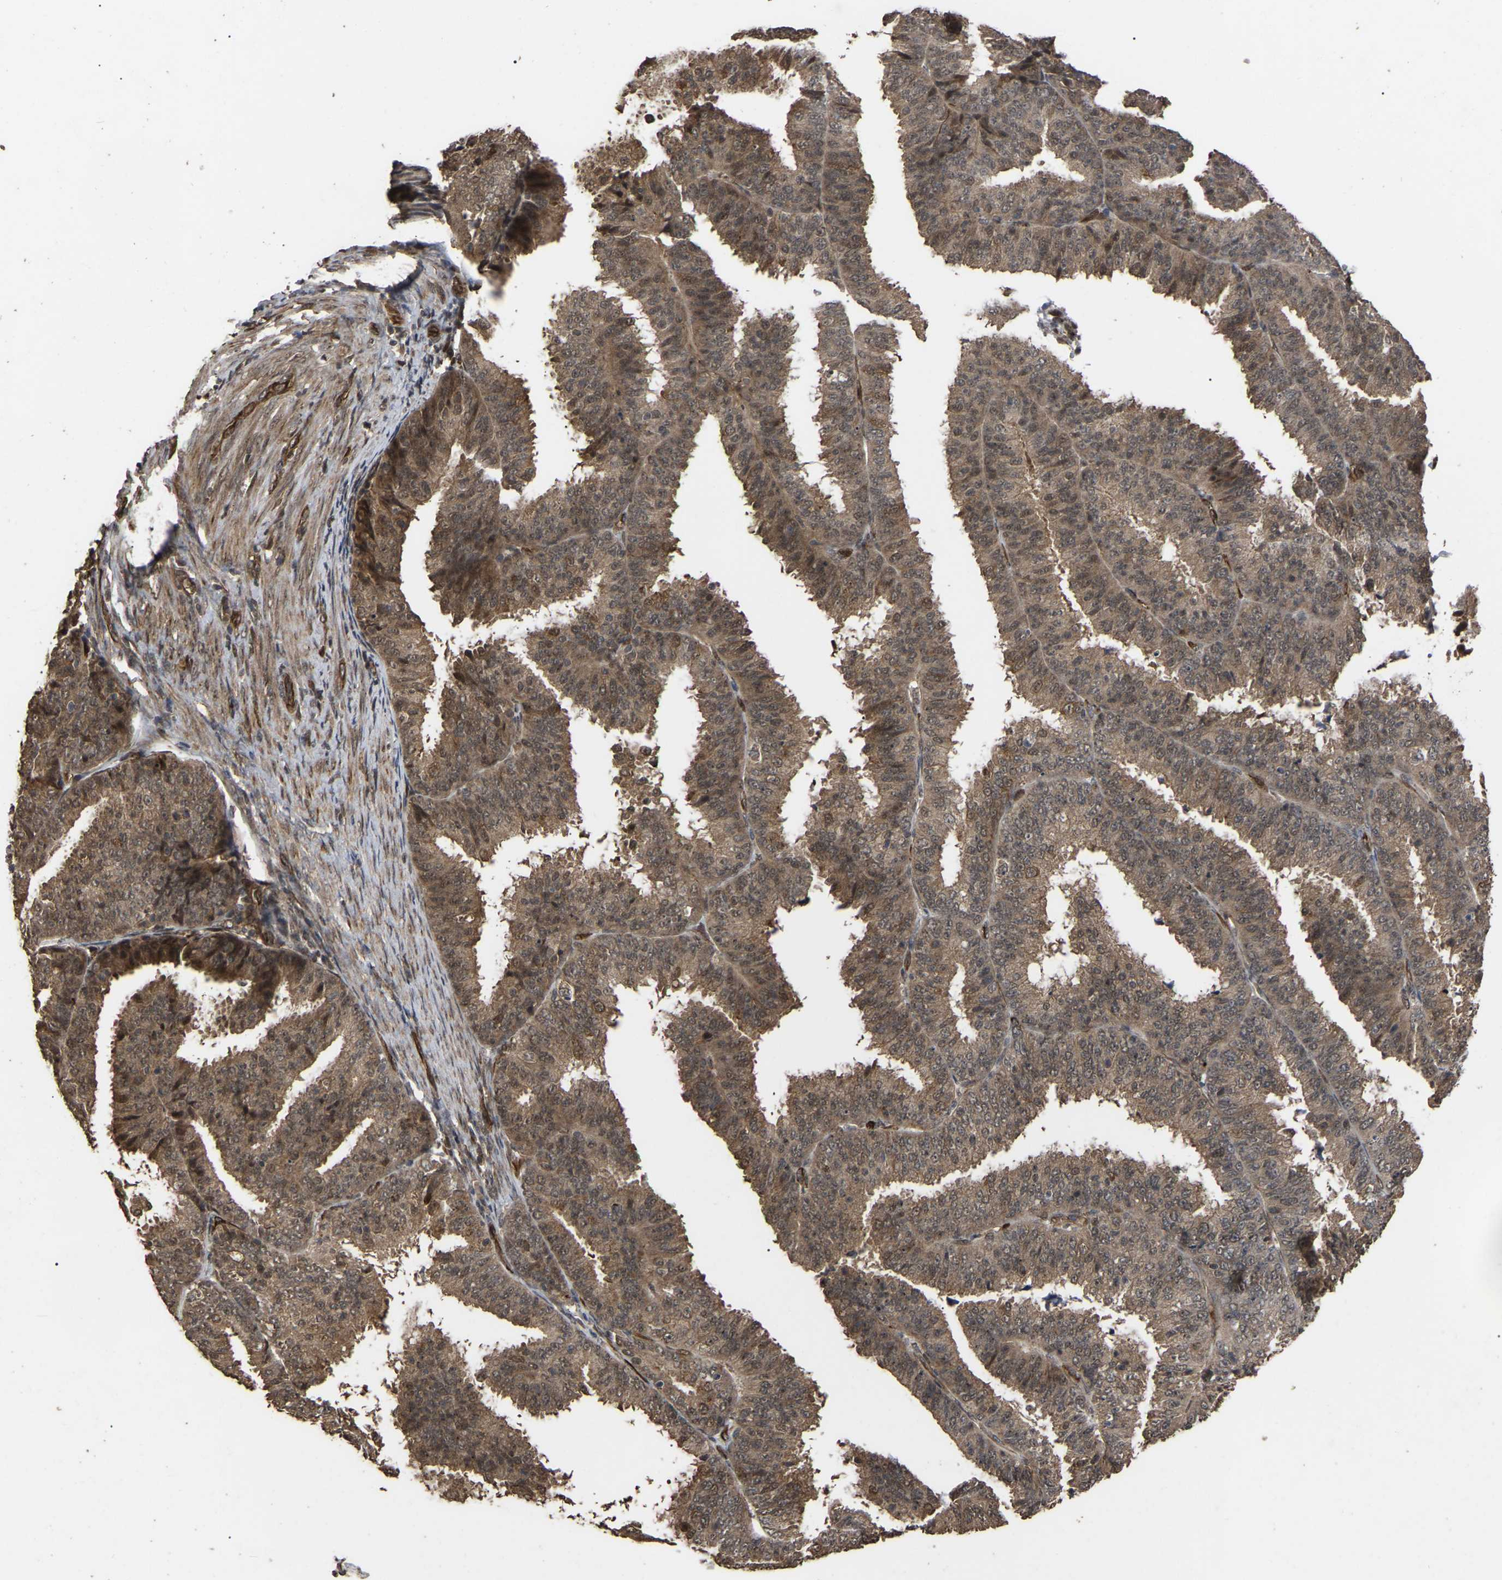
{"staining": {"intensity": "moderate", "quantity": ">75%", "location": "cytoplasmic/membranous"}, "tissue": "endometrial cancer", "cell_type": "Tumor cells", "image_type": "cancer", "snomed": [{"axis": "morphology", "description": "Adenocarcinoma, NOS"}, {"axis": "topography", "description": "Endometrium"}], "caption": "A brown stain highlights moderate cytoplasmic/membranous positivity of a protein in human endometrial adenocarcinoma tumor cells. Using DAB (brown) and hematoxylin (blue) stains, captured at high magnification using brightfield microscopy.", "gene": "FAM161B", "patient": {"sex": "female", "age": 70}}